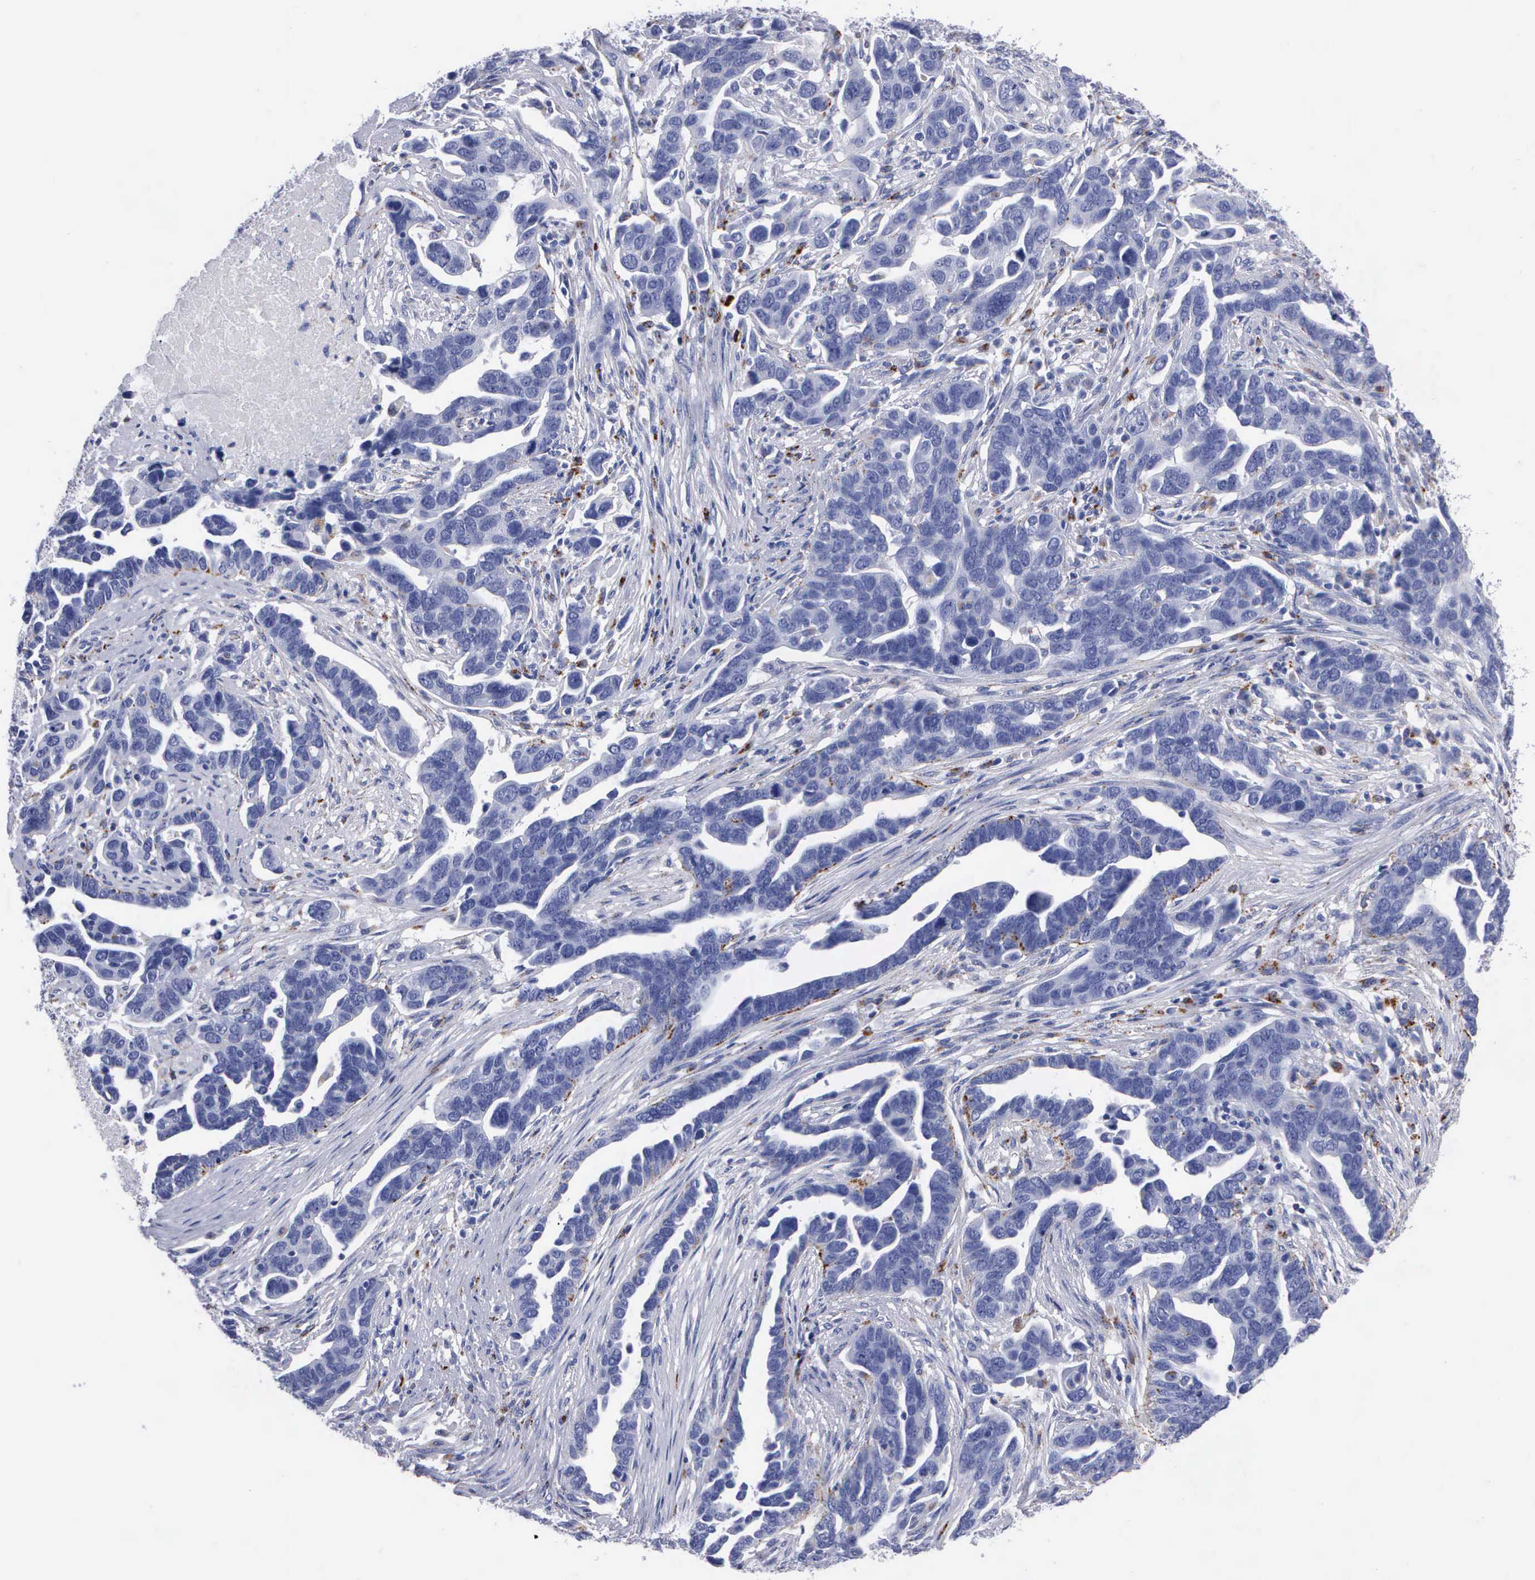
{"staining": {"intensity": "negative", "quantity": "none", "location": "none"}, "tissue": "ovarian cancer", "cell_type": "Tumor cells", "image_type": "cancer", "snomed": [{"axis": "morphology", "description": "Cystadenocarcinoma, serous, NOS"}, {"axis": "topography", "description": "Ovary"}], "caption": "This is an immunohistochemistry (IHC) photomicrograph of human serous cystadenocarcinoma (ovarian). There is no expression in tumor cells.", "gene": "CTSL", "patient": {"sex": "female", "age": 54}}